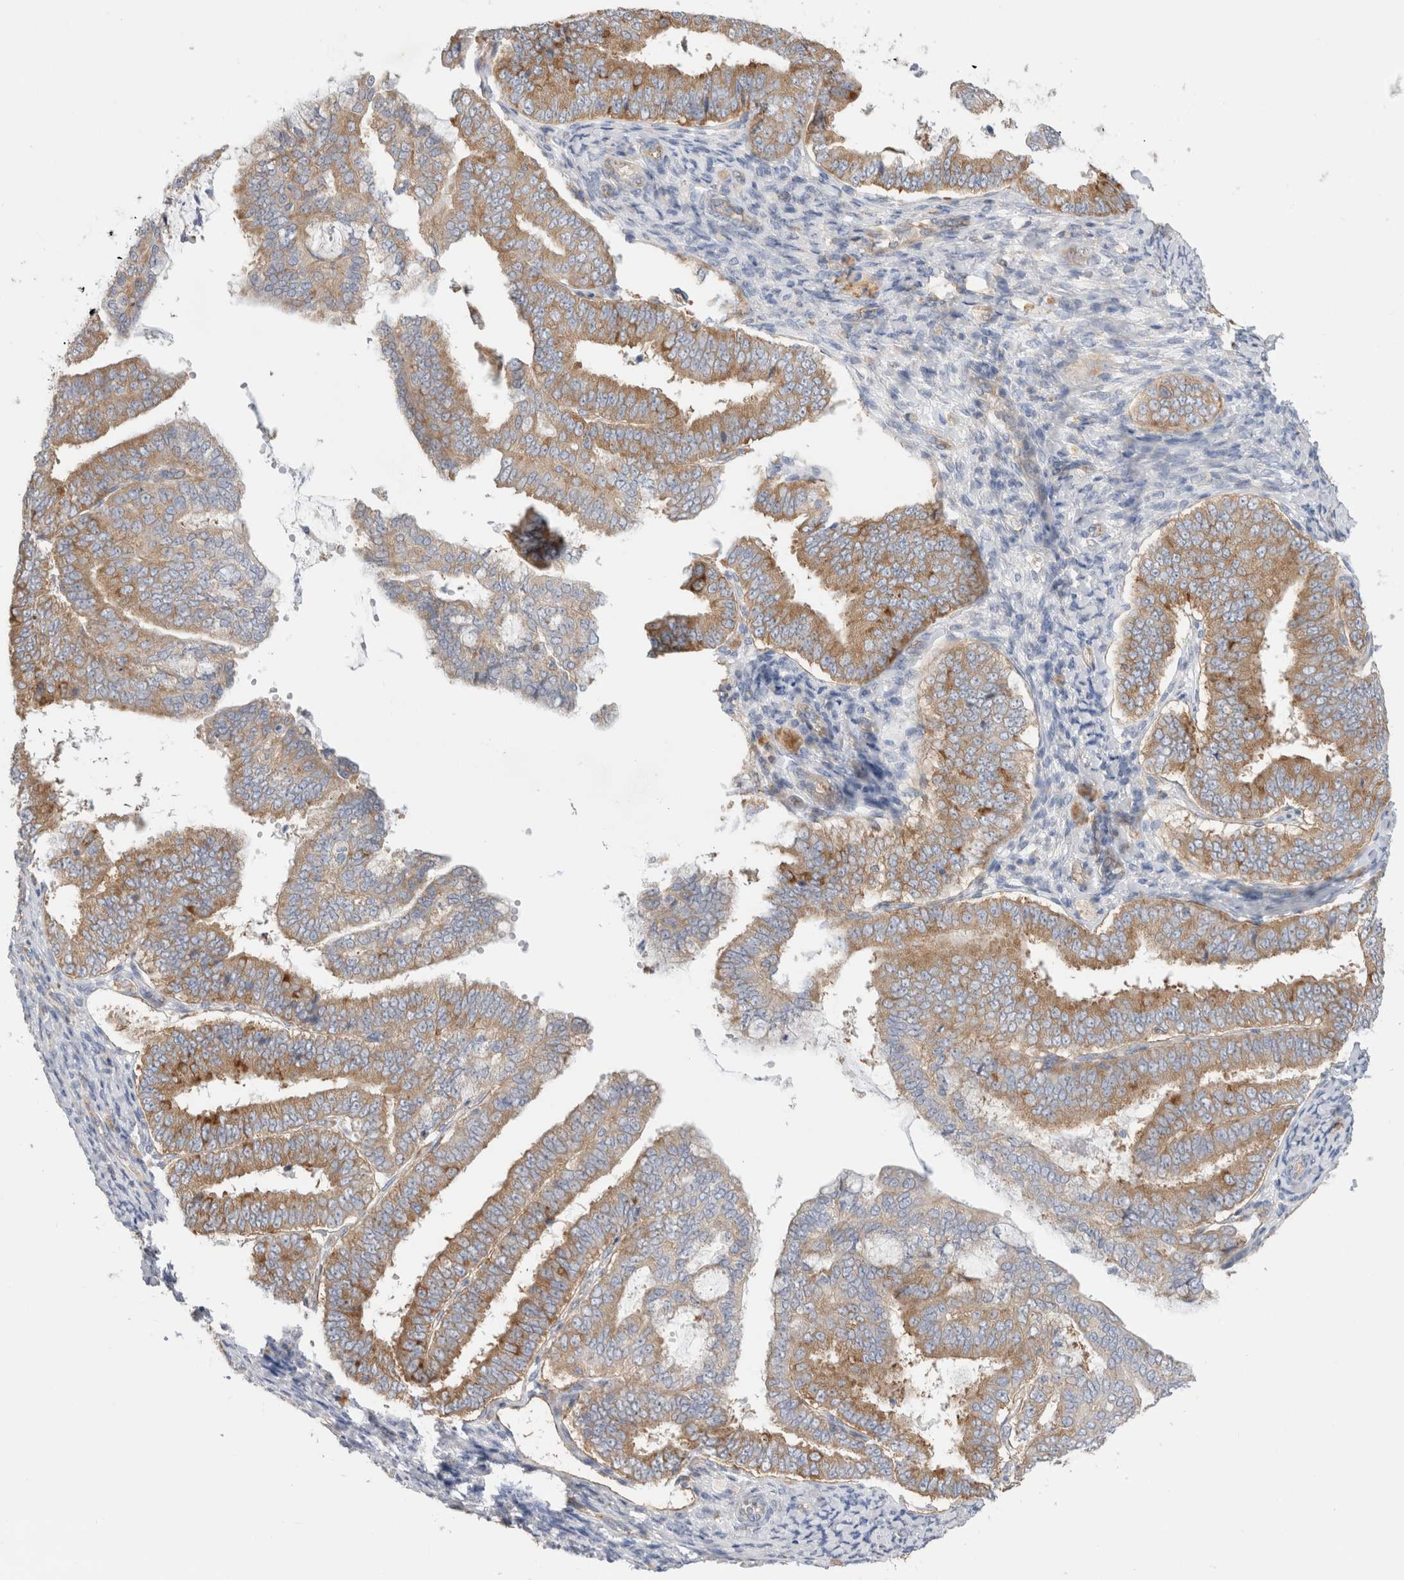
{"staining": {"intensity": "moderate", "quantity": ">75%", "location": "cytoplasmic/membranous"}, "tissue": "endometrial cancer", "cell_type": "Tumor cells", "image_type": "cancer", "snomed": [{"axis": "morphology", "description": "Adenocarcinoma, NOS"}, {"axis": "topography", "description": "Endometrium"}], "caption": "Immunohistochemistry (IHC) image of neoplastic tissue: human endometrial adenocarcinoma stained using immunohistochemistry reveals medium levels of moderate protein expression localized specifically in the cytoplasmic/membranous of tumor cells, appearing as a cytoplasmic/membranous brown color.", "gene": "ZNF23", "patient": {"sex": "female", "age": 63}}